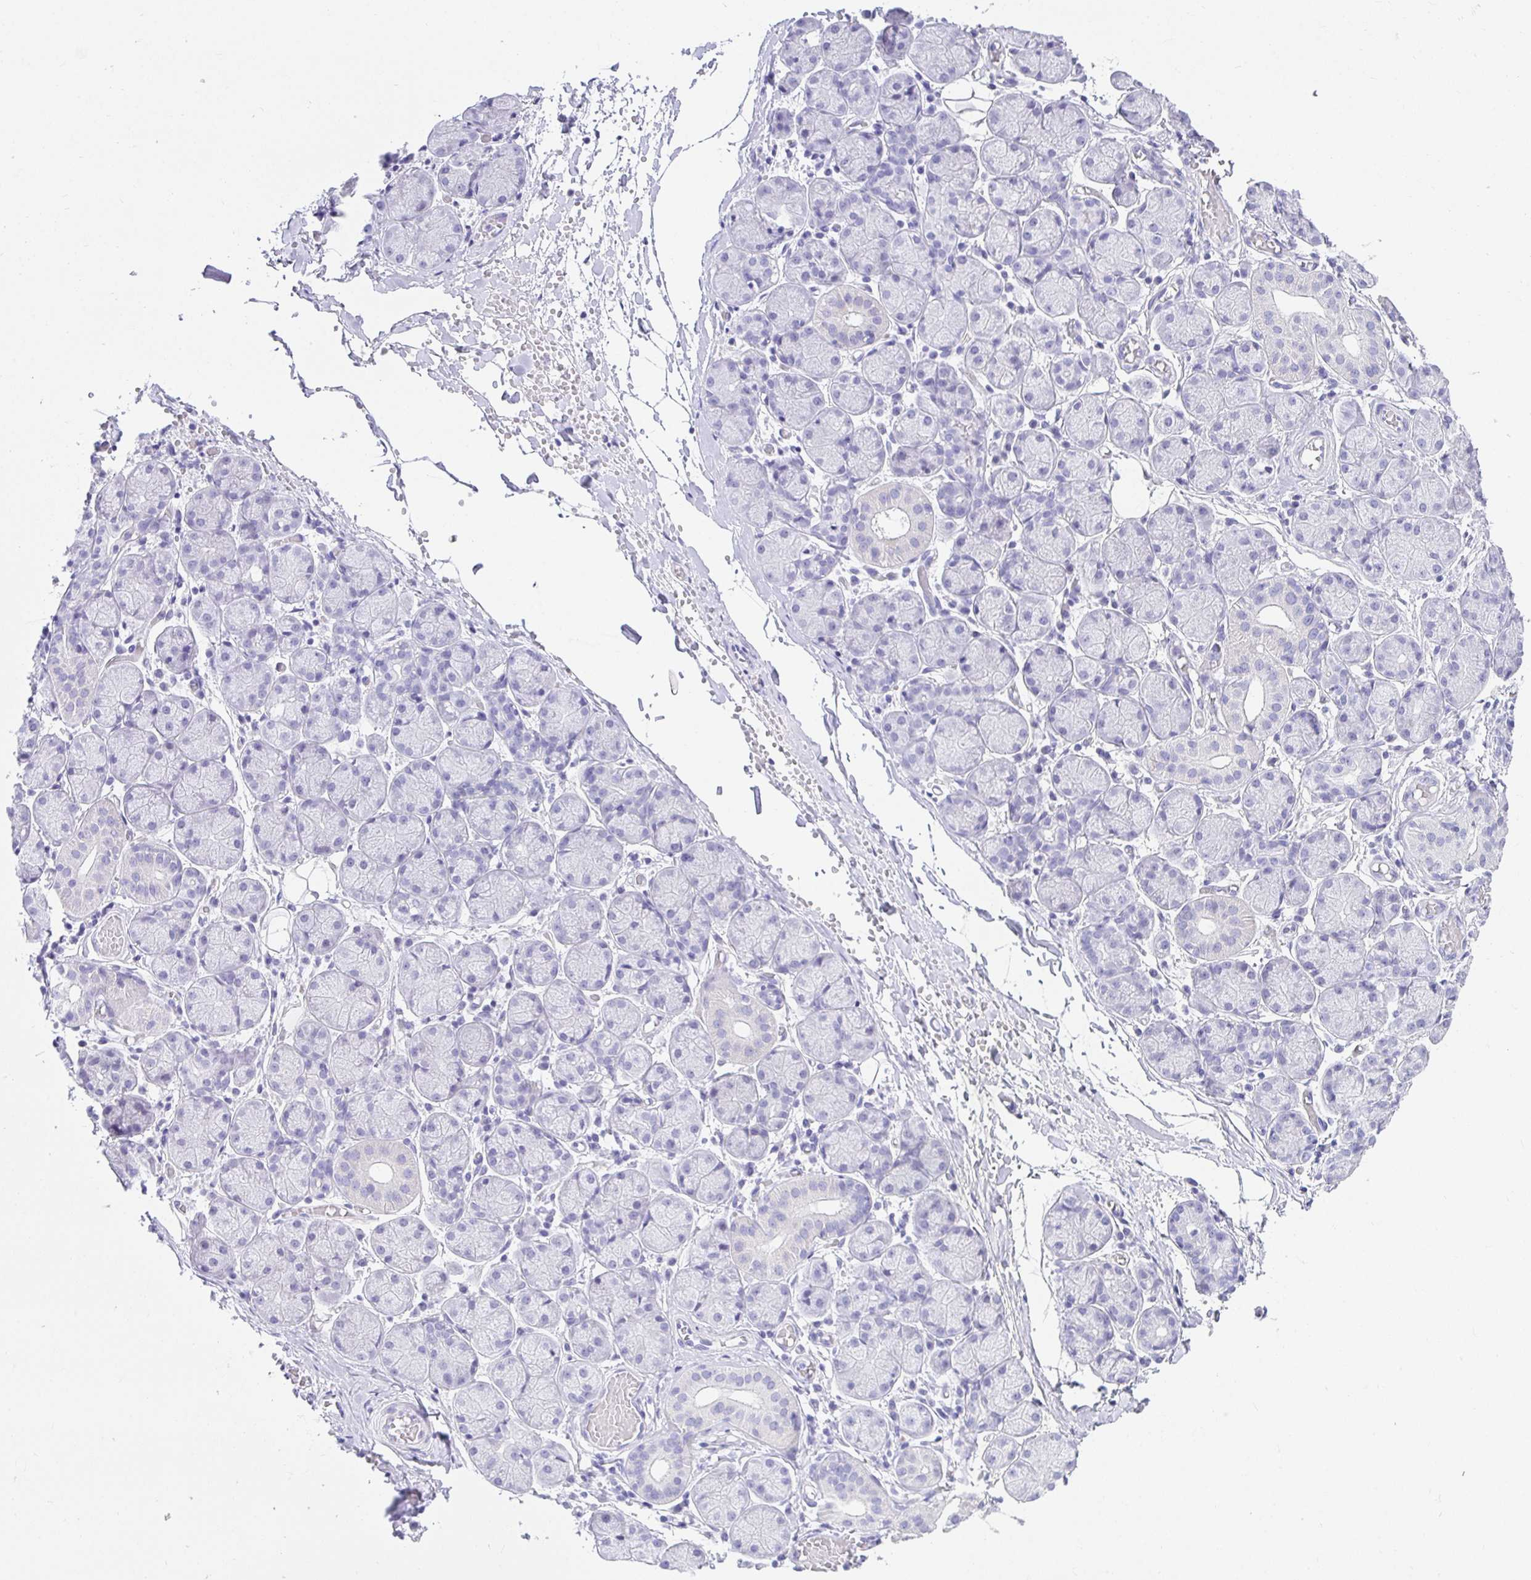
{"staining": {"intensity": "negative", "quantity": "none", "location": "none"}, "tissue": "salivary gland", "cell_type": "Glandular cells", "image_type": "normal", "snomed": [{"axis": "morphology", "description": "Normal tissue, NOS"}, {"axis": "topography", "description": "Salivary gland"}], "caption": "This image is of normal salivary gland stained with immunohistochemistry to label a protein in brown with the nuclei are counter-stained blue. There is no staining in glandular cells.", "gene": "CHAT", "patient": {"sex": "female", "age": 24}}